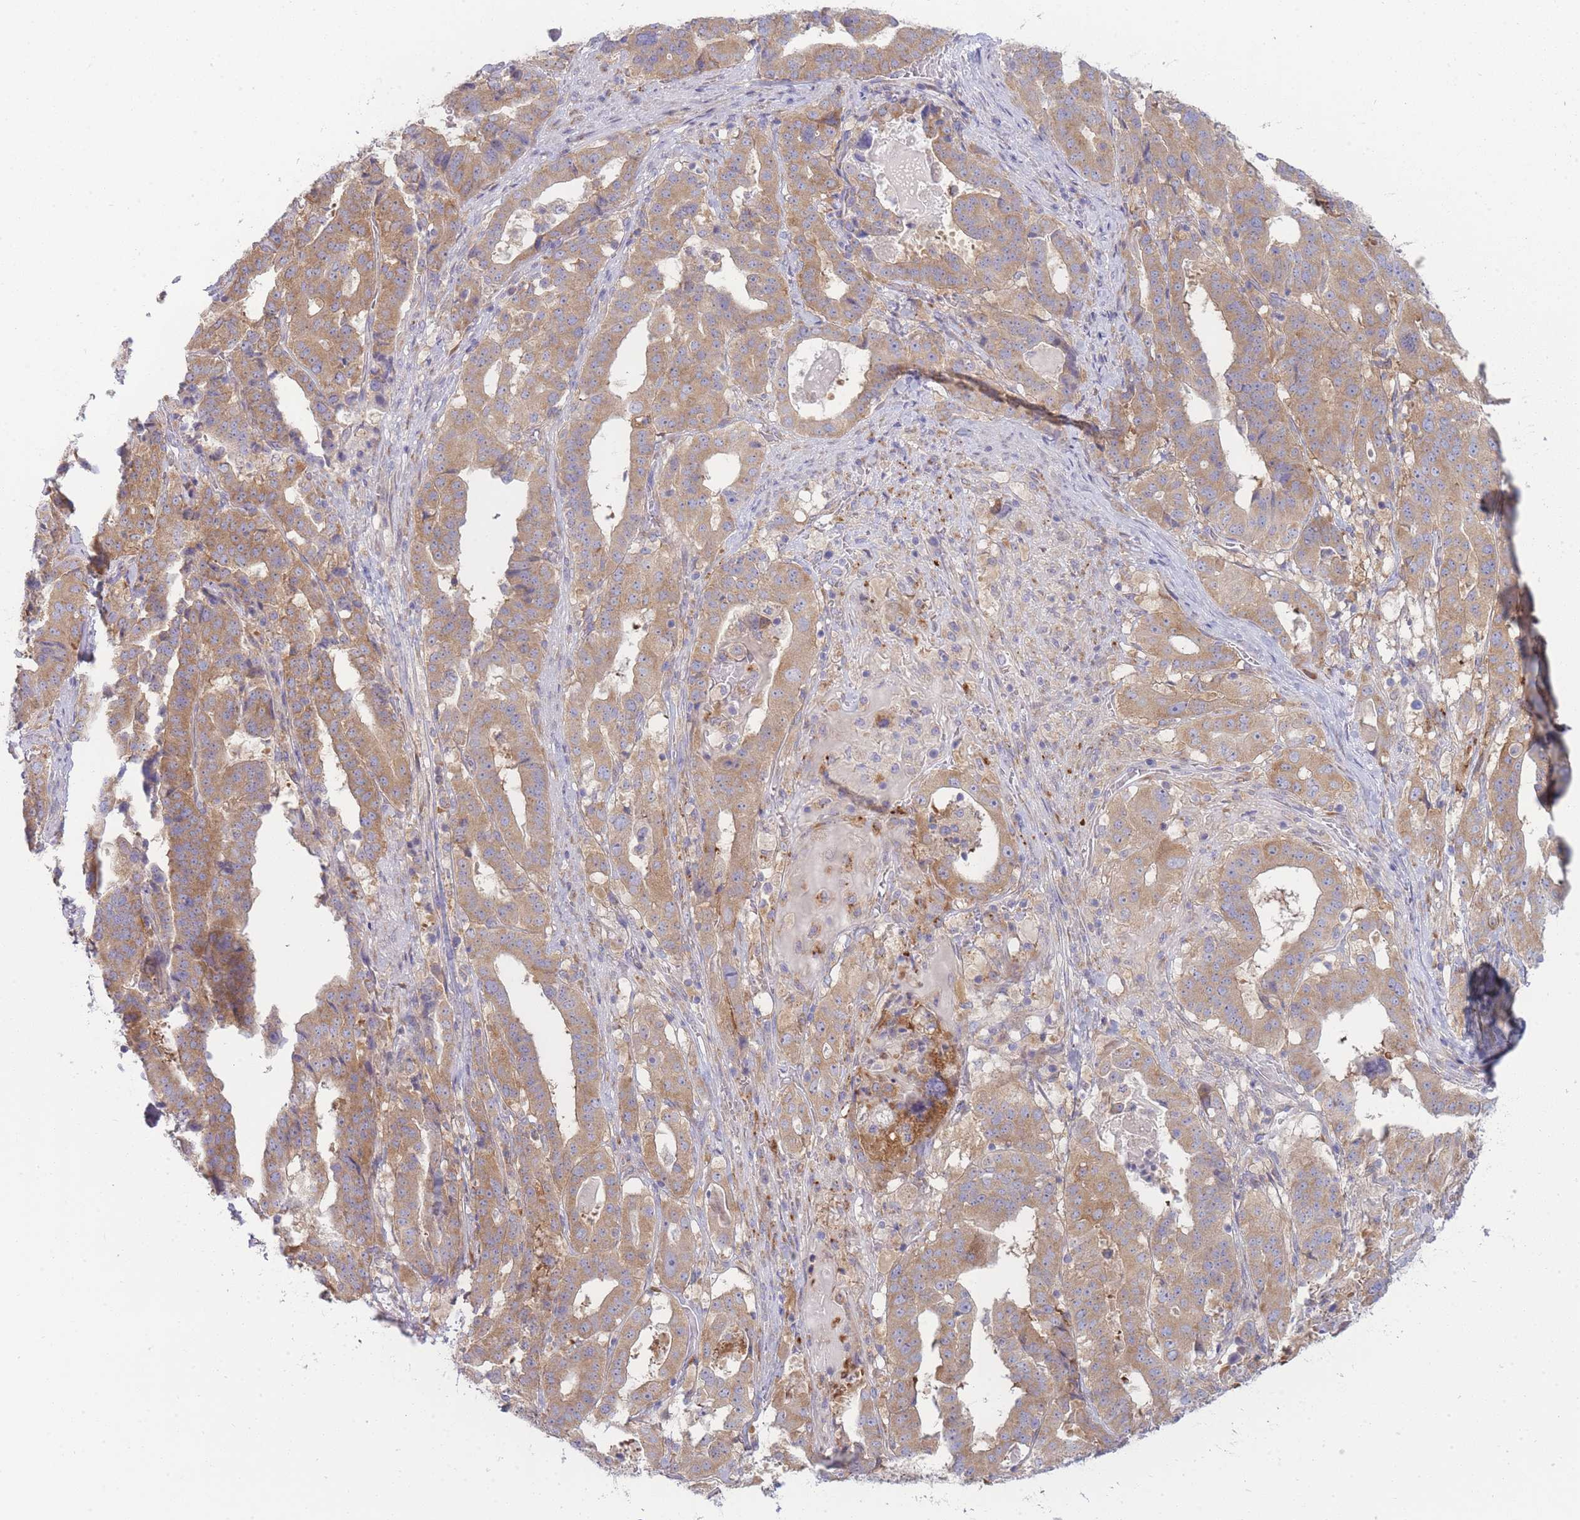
{"staining": {"intensity": "moderate", "quantity": ">75%", "location": "cytoplasmic/membranous"}, "tissue": "stomach cancer", "cell_type": "Tumor cells", "image_type": "cancer", "snomed": [{"axis": "morphology", "description": "Adenocarcinoma, NOS"}, {"axis": "topography", "description": "Stomach"}], "caption": "Protein expression analysis of stomach cancer (adenocarcinoma) shows moderate cytoplasmic/membranous staining in approximately >75% of tumor cells.", "gene": "OR5L2", "patient": {"sex": "male", "age": 48}}